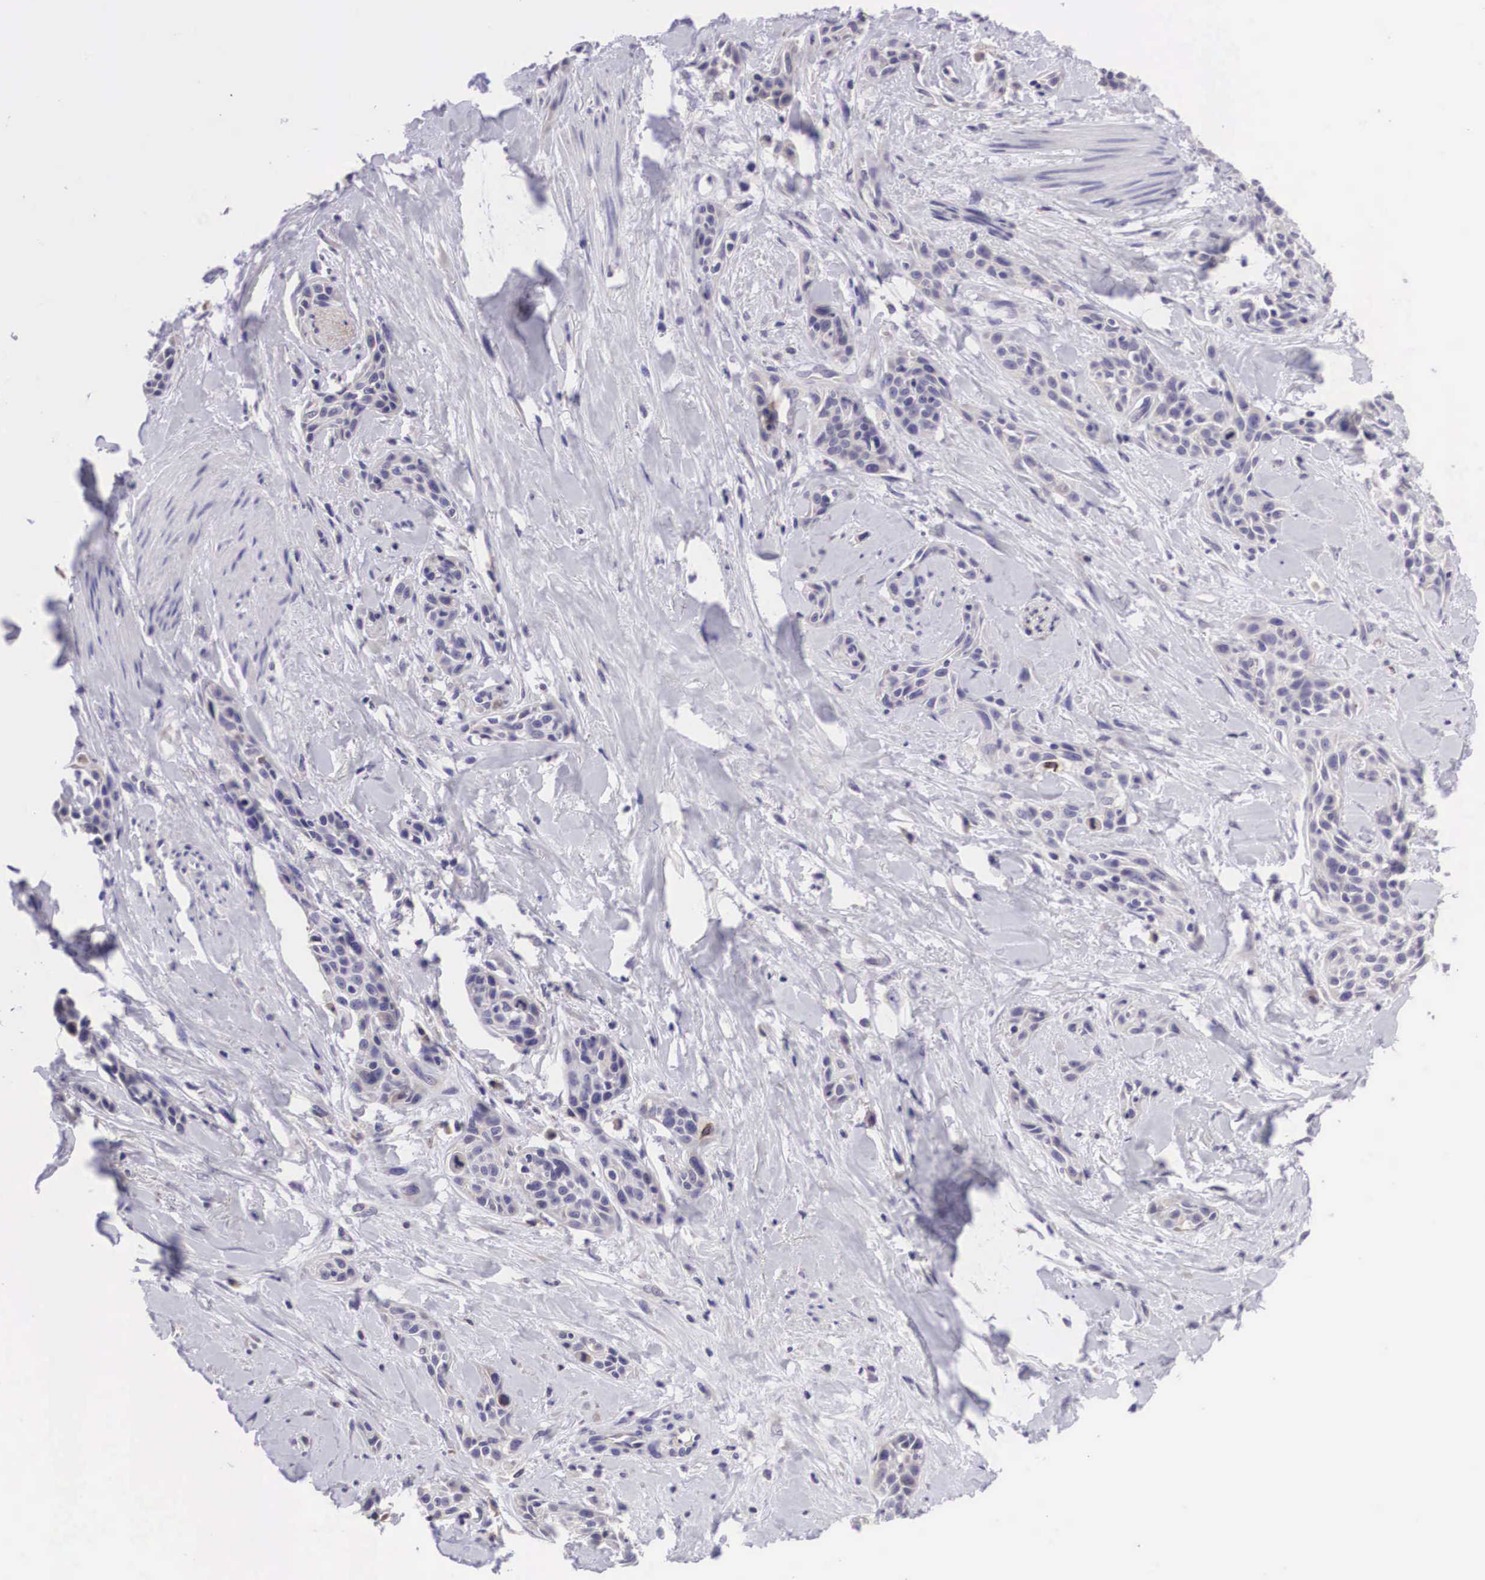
{"staining": {"intensity": "negative", "quantity": "none", "location": "none"}, "tissue": "skin cancer", "cell_type": "Tumor cells", "image_type": "cancer", "snomed": [{"axis": "morphology", "description": "Squamous cell carcinoma, NOS"}, {"axis": "topography", "description": "Skin"}, {"axis": "topography", "description": "Anal"}], "caption": "Immunohistochemistry micrograph of human skin squamous cell carcinoma stained for a protein (brown), which shows no staining in tumor cells.", "gene": "ARG2", "patient": {"sex": "male", "age": 64}}